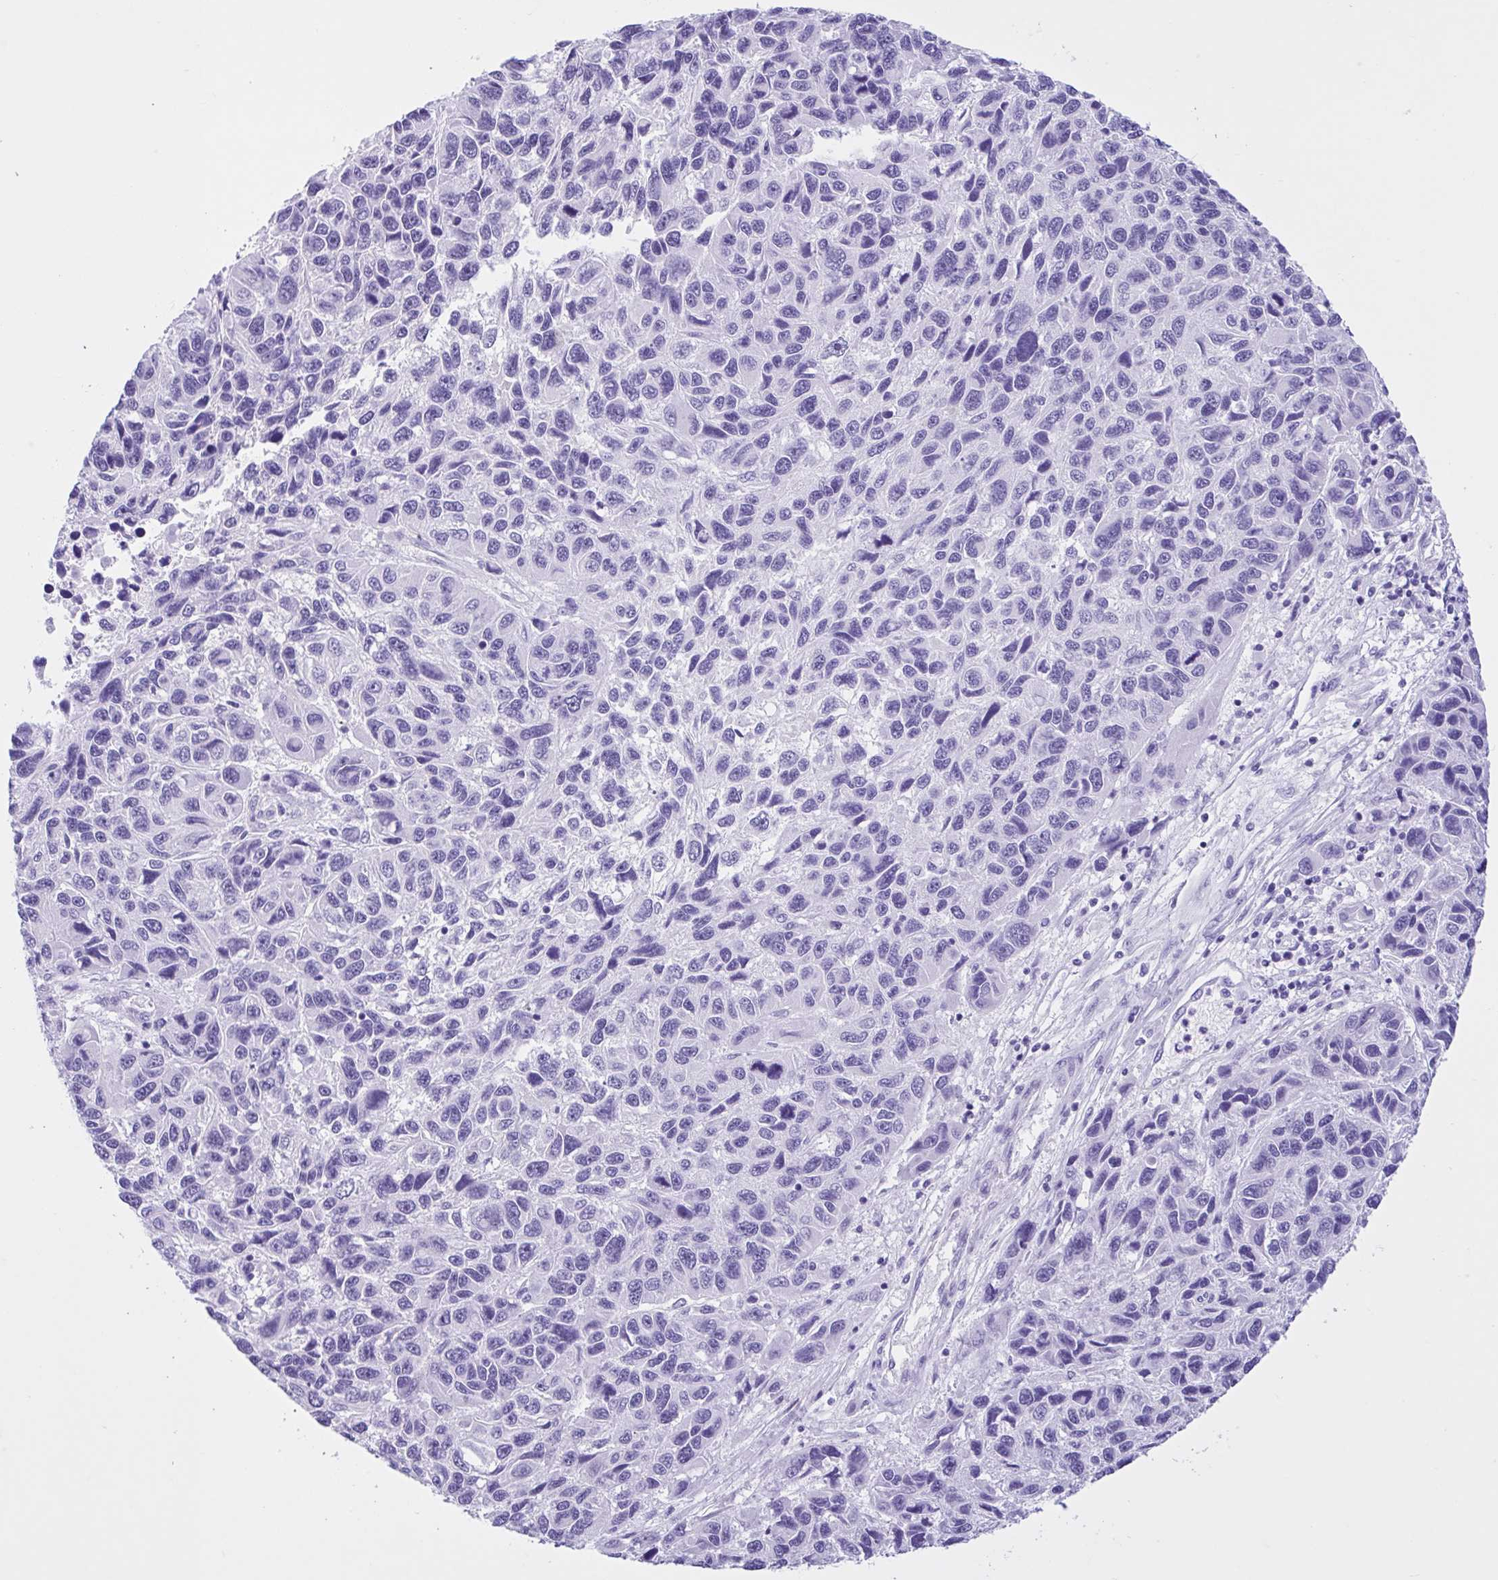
{"staining": {"intensity": "negative", "quantity": "none", "location": "none"}, "tissue": "melanoma", "cell_type": "Tumor cells", "image_type": "cancer", "snomed": [{"axis": "morphology", "description": "Malignant melanoma, NOS"}, {"axis": "topography", "description": "Skin"}], "caption": "Melanoma was stained to show a protein in brown. There is no significant staining in tumor cells.", "gene": "IAPP", "patient": {"sex": "male", "age": 53}}